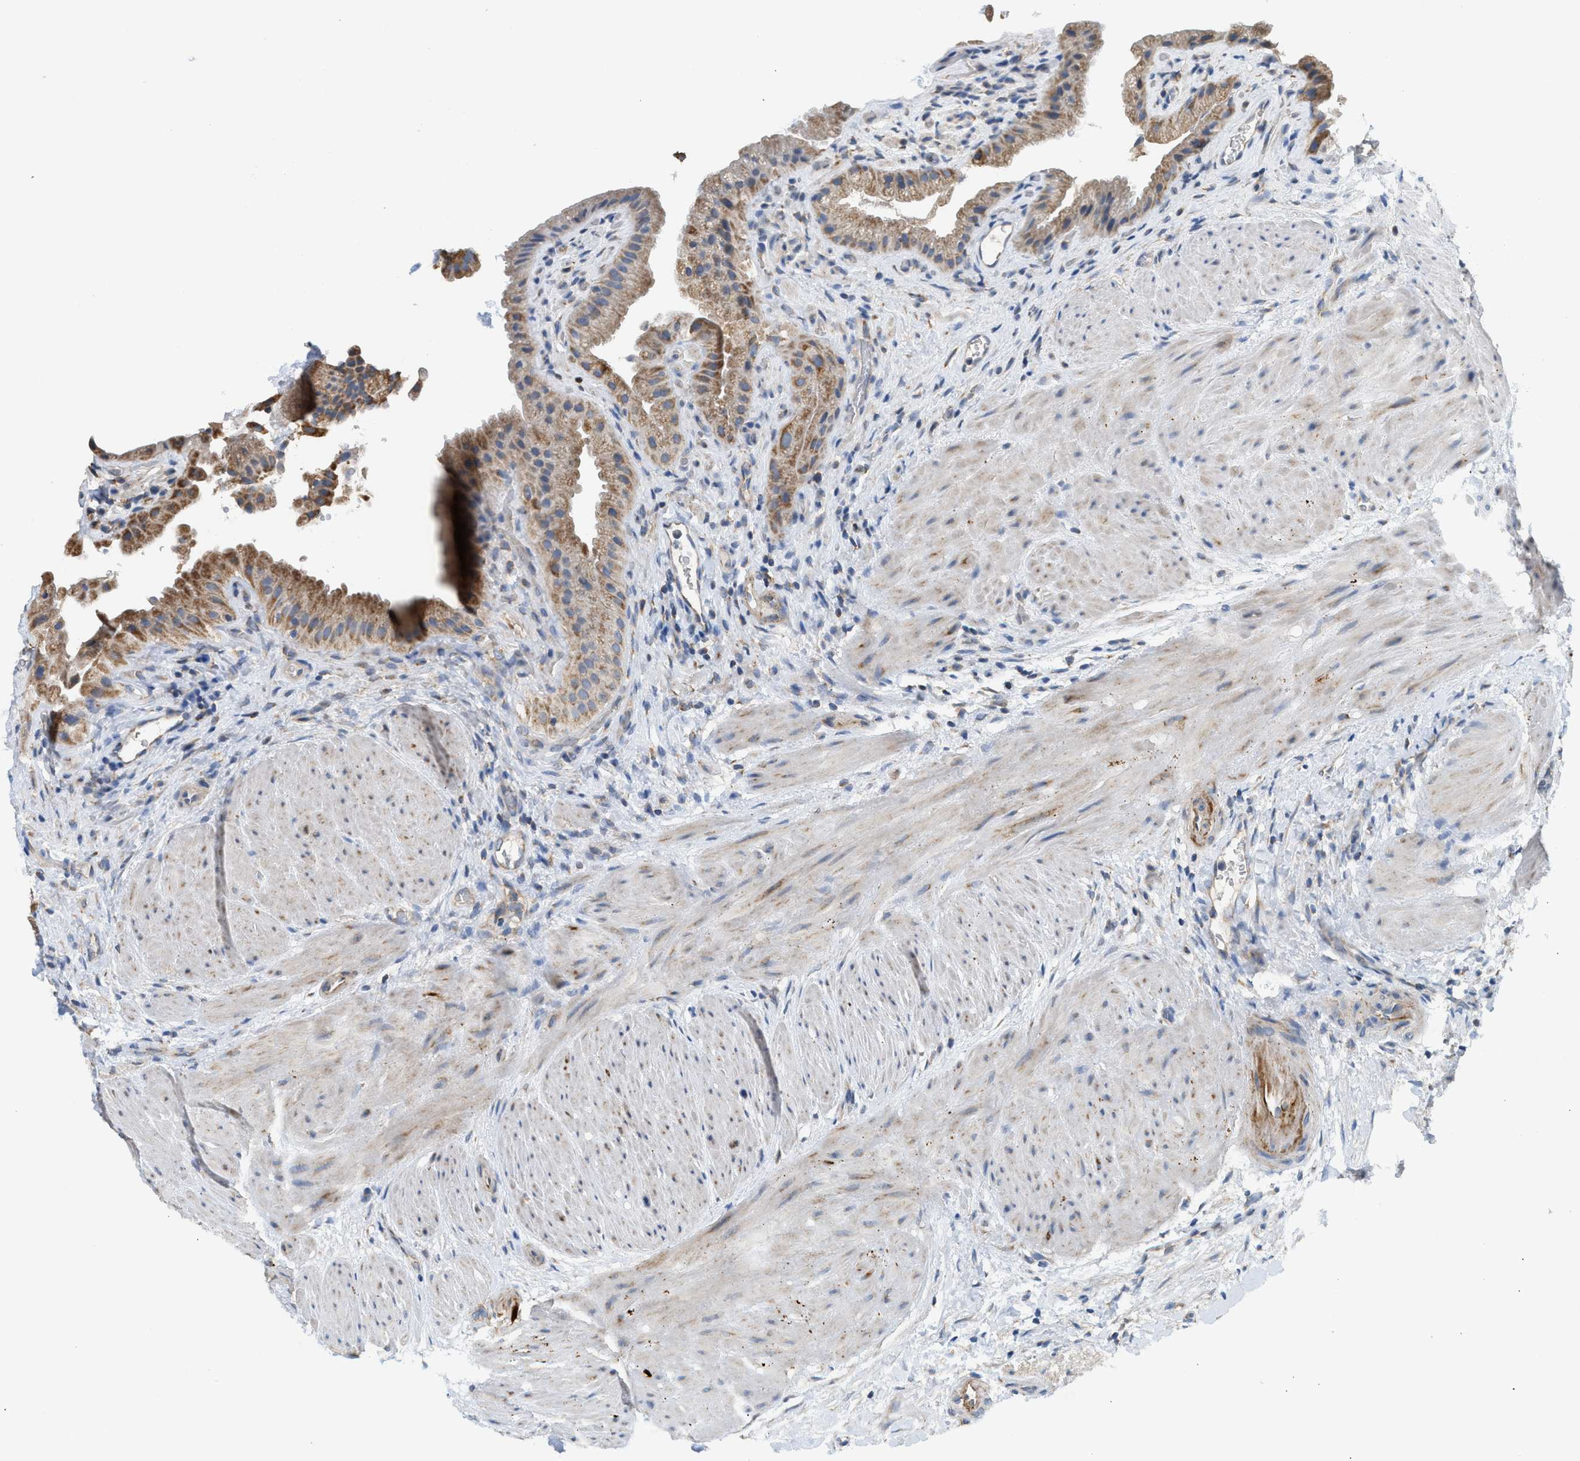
{"staining": {"intensity": "moderate", "quantity": ">75%", "location": "cytoplasmic/membranous"}, "tissue": "gallbladder", "cell_type": "Glandular cells", "image_type": "normal", "snomed": [{"axis": "morphology", "description": "Normal tissue, NOS"}, {"axis": "topography", "description": "Gallbladder"}], "caption": "Brown immunohistochemical staining in unremarkable human gallbladder shows moderate cytoplasmic/membranous staining in about >75% of glandular cells. (DAB (3,3'-diaminobenzidine) = brown stain, brightfield microscopy at high magnification).", "gene": "GOT2", "patient": {"sex": "male", "age": 49}}